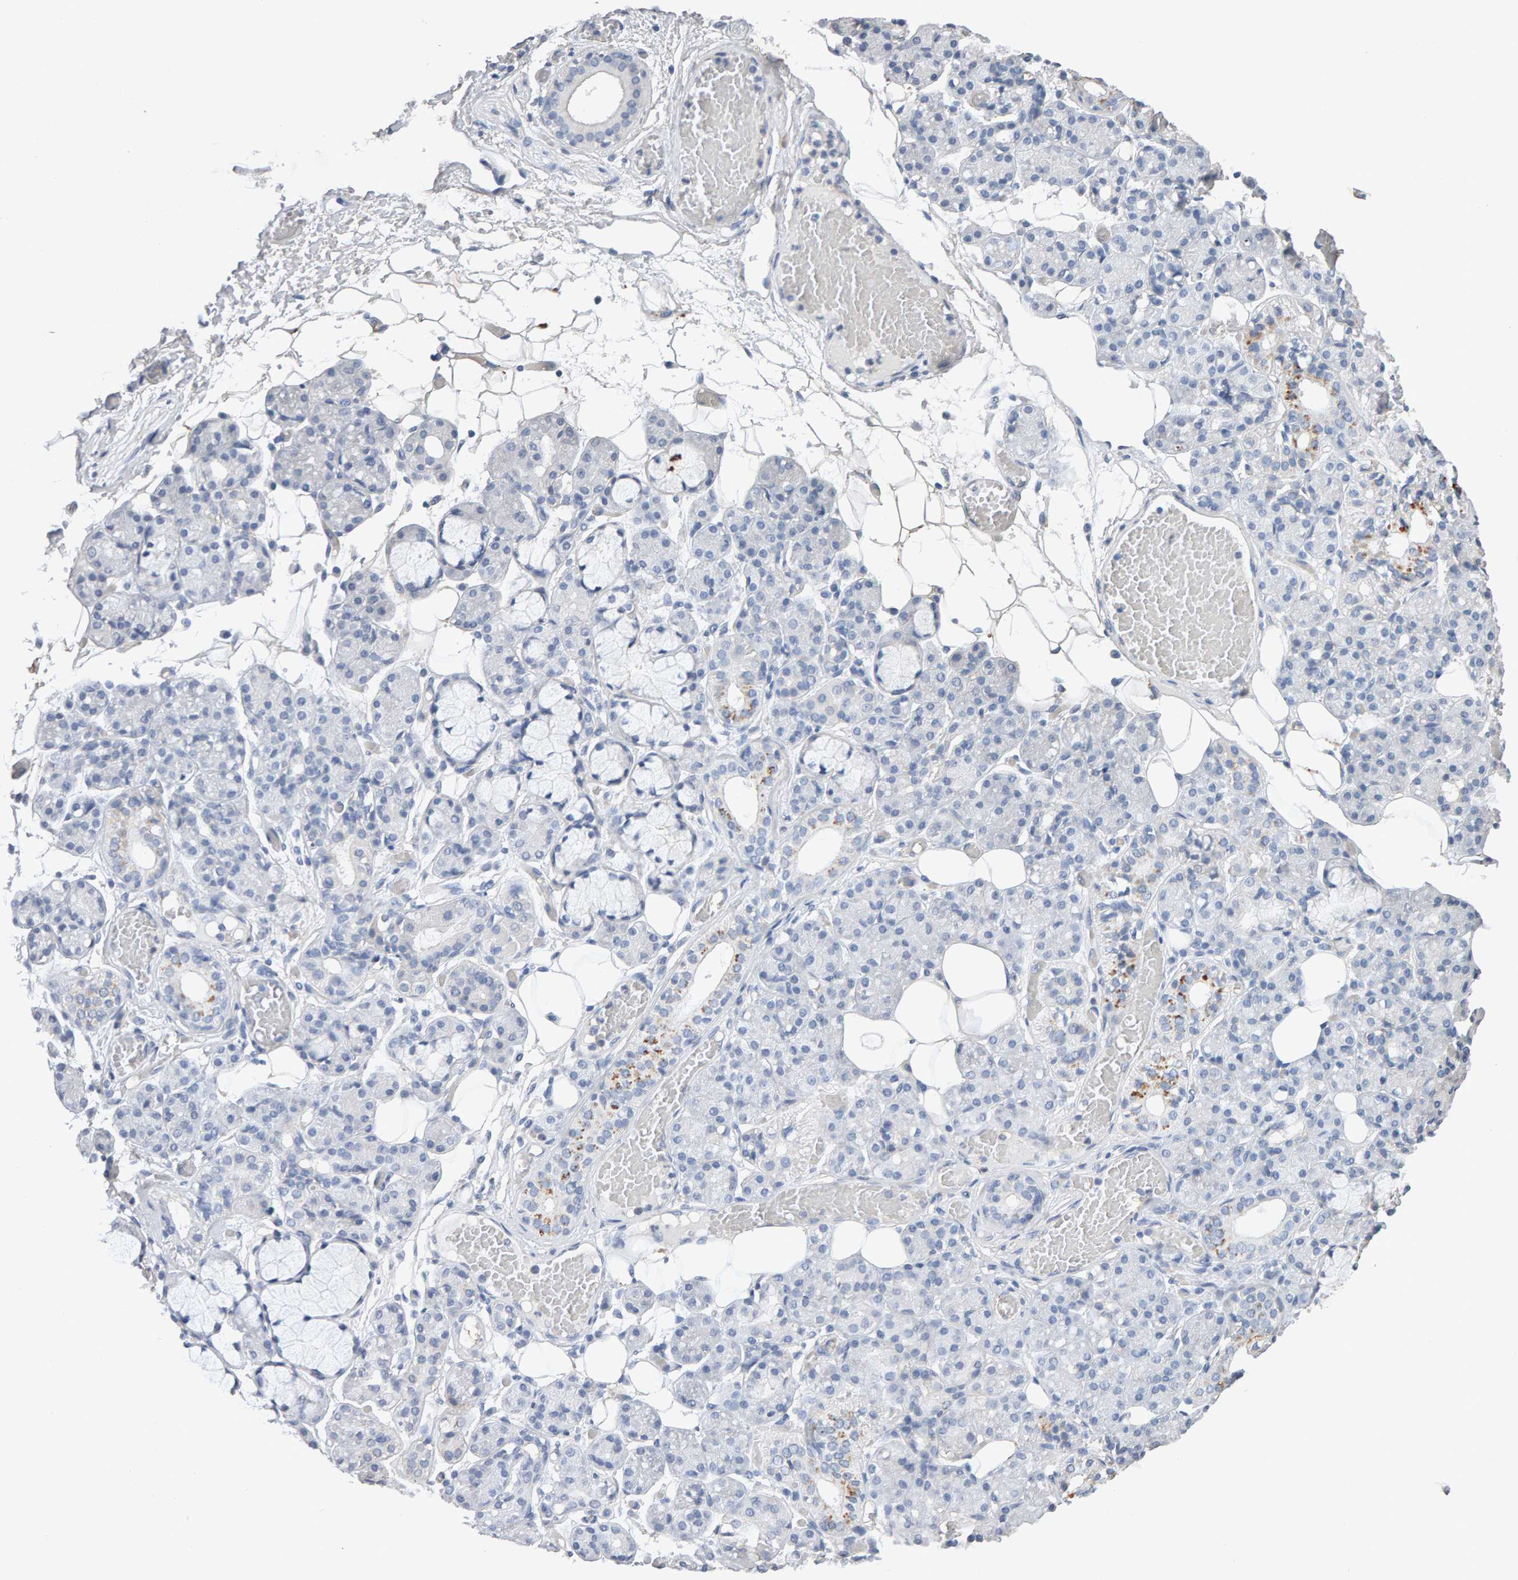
{"staining": {"intensity": "moderate", "quantity": "<25%", "location": "cytoplasmic/membranous"}, "tissue": "salivary gland", "cell_type": "Glandular cells", "image_type": "normal", "snomed": [{"axis": "morphology", "description": "Normal tissue, NOS"}, {"axis": "topography", "description": "Salivary gland"}], "caption": "Immunohistochemical staining of normal salivary gland displays <25% levels of moderate cytoplasmic/membranous protein expression in approximately <25% of glandular cells.", "gene": "PTPRM", "patient": {"sex": "male", "age": 63}}